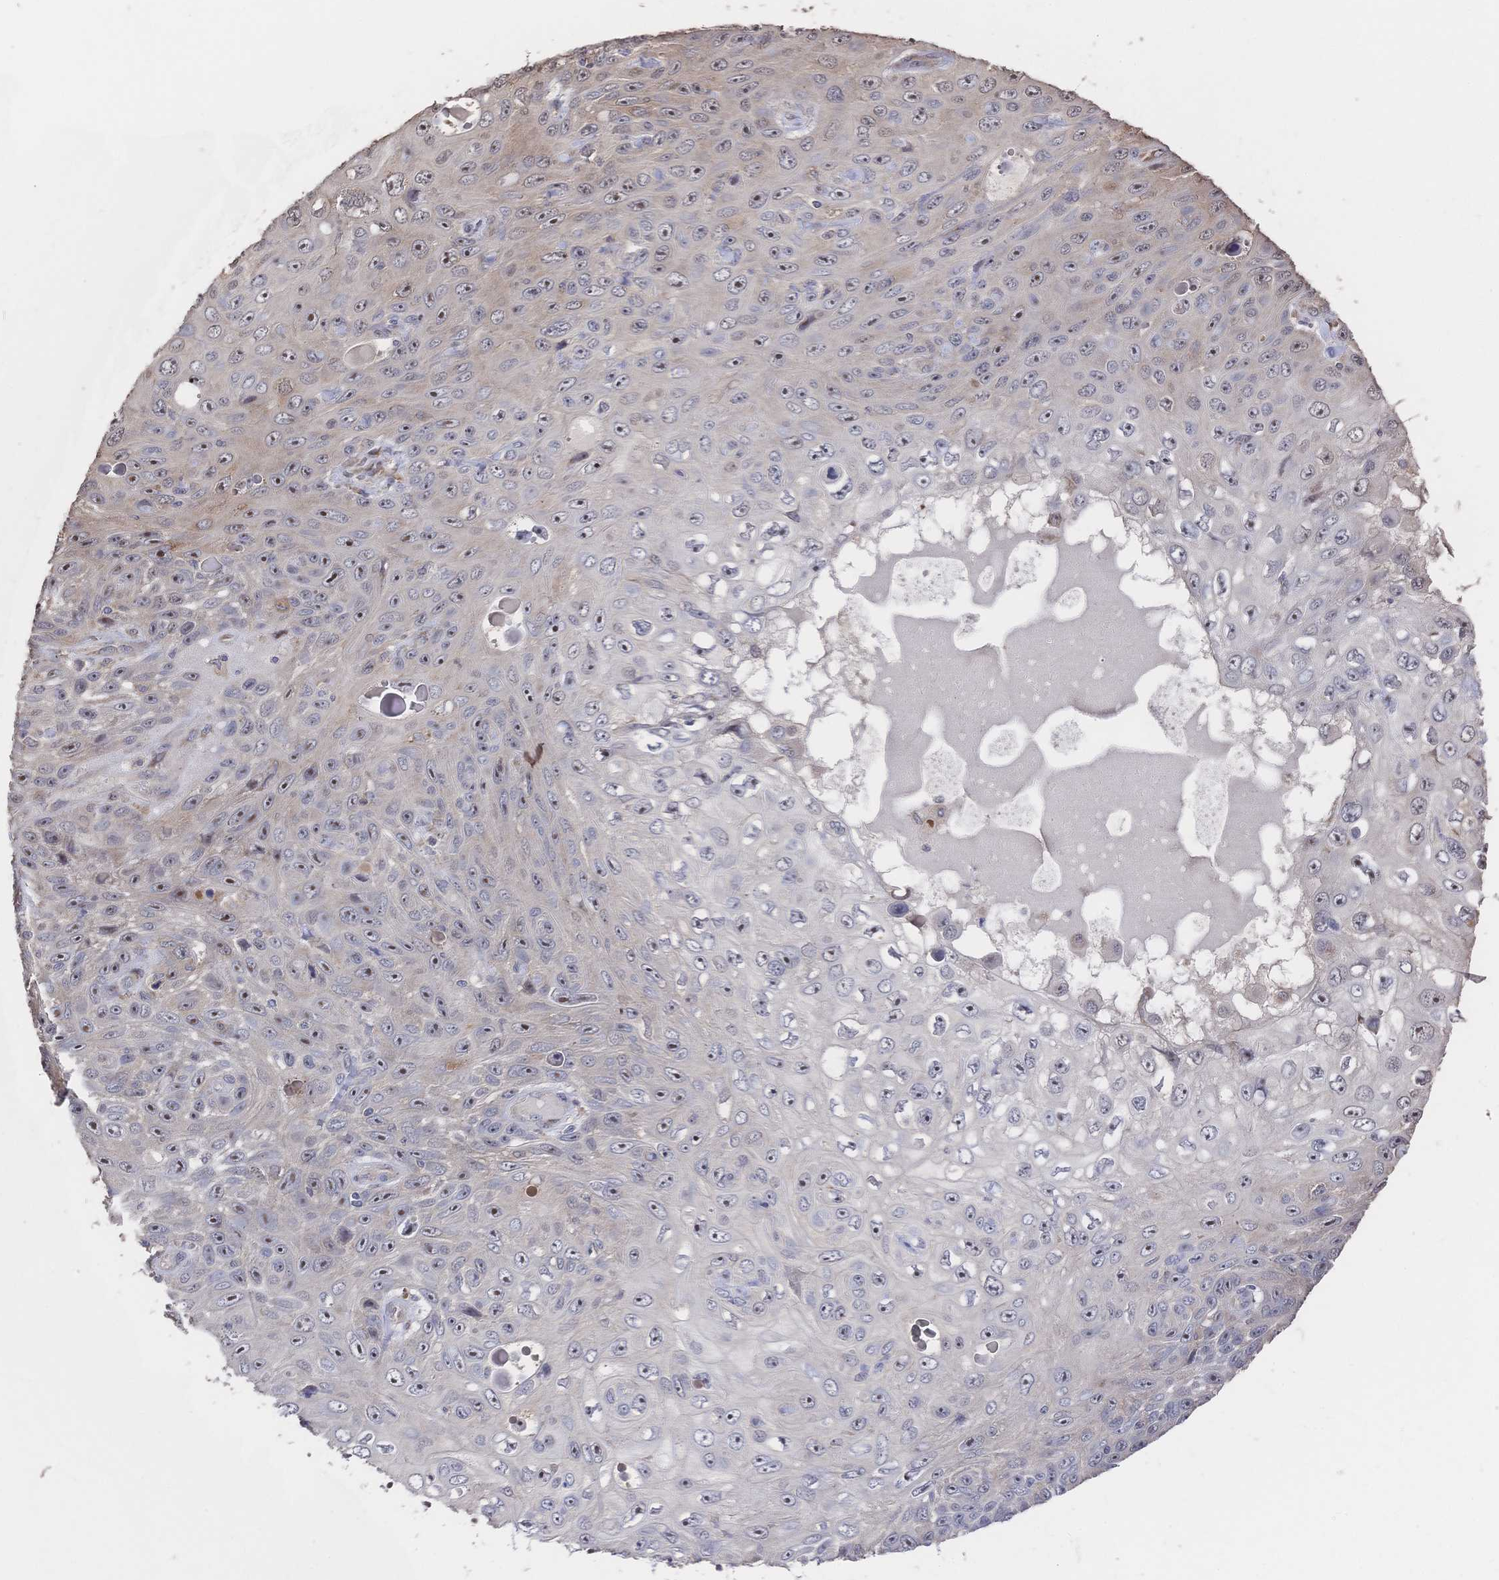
{"staining": {"intensity": "moderate", "quantity": "25%-75%", "location": "nuclear"}, "tissue": "skin cancer", "cell_type": "Tumor cells", "image_type": "cancer", "snomed": [{"axis": "morphology", "description": "Squamous cell carcinoma, NOS"}, {"axis": "topography", "description": "Skin"}], "caption": "This is an image of IHC staining of skin squamous cell carcinoma, which shows moderate positivity in the nuclear of tumor cells.", "gene": "DNAJA4", "patient": {"sex": "male", "age": 82}}